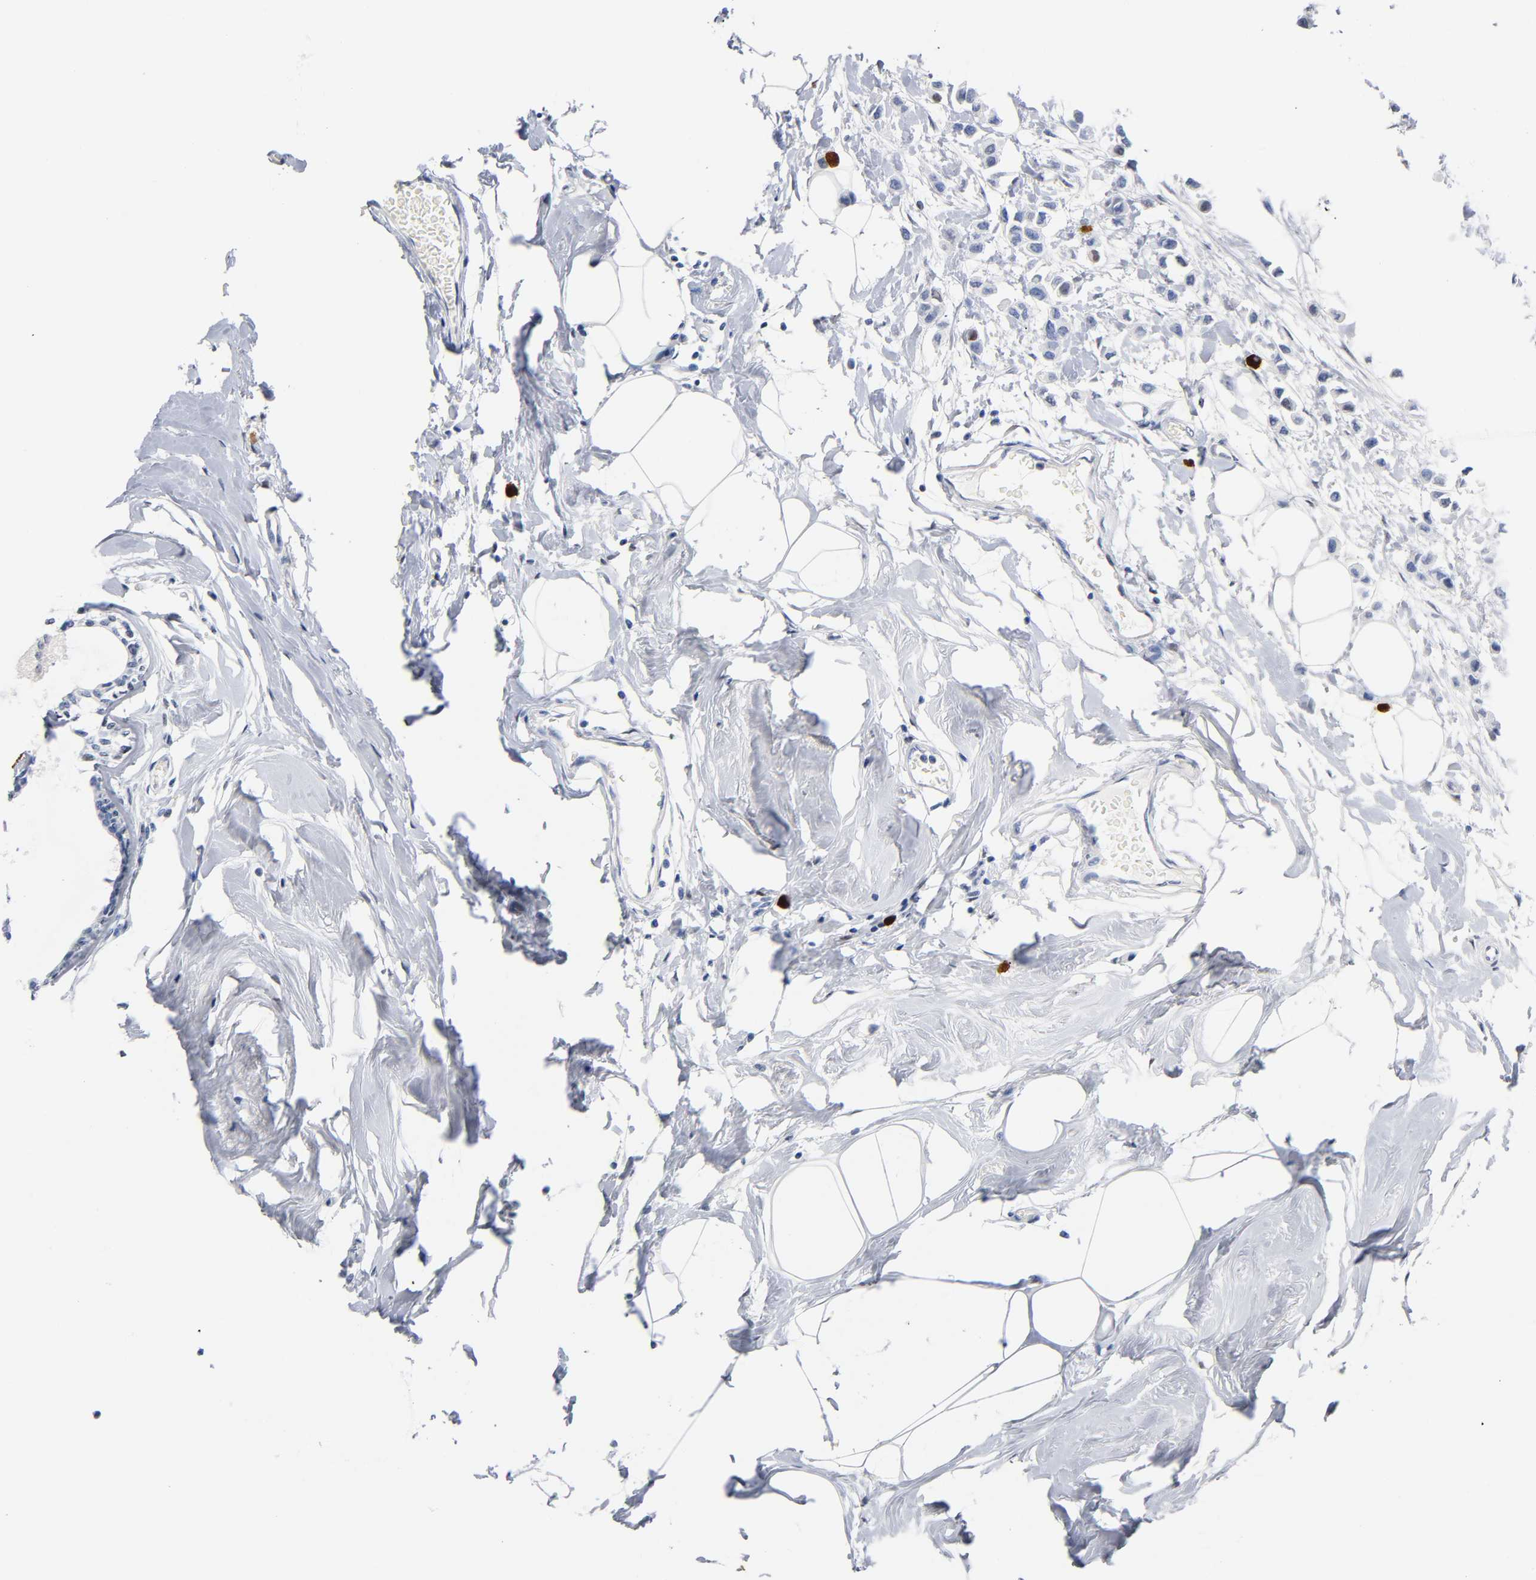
{"staining": {"intensity": "negative", "quantity": "none", "location": "none"}, "tissue": "breast cancer", "cell_type": "Tumor cells", "image_type": "cancer", "snomed": [{"axis": "morphology", "description": "Lobular carcinoma"}, {"axis": "topography", "description": "Breast"}], "caption": "IHC image of neoplastic tissue: breast lobular carcinoma stained with DAB displays no significant protein expression in tumor cells.", "gene": "NAB2", "patient": {"sex": "female", "age": 51}}